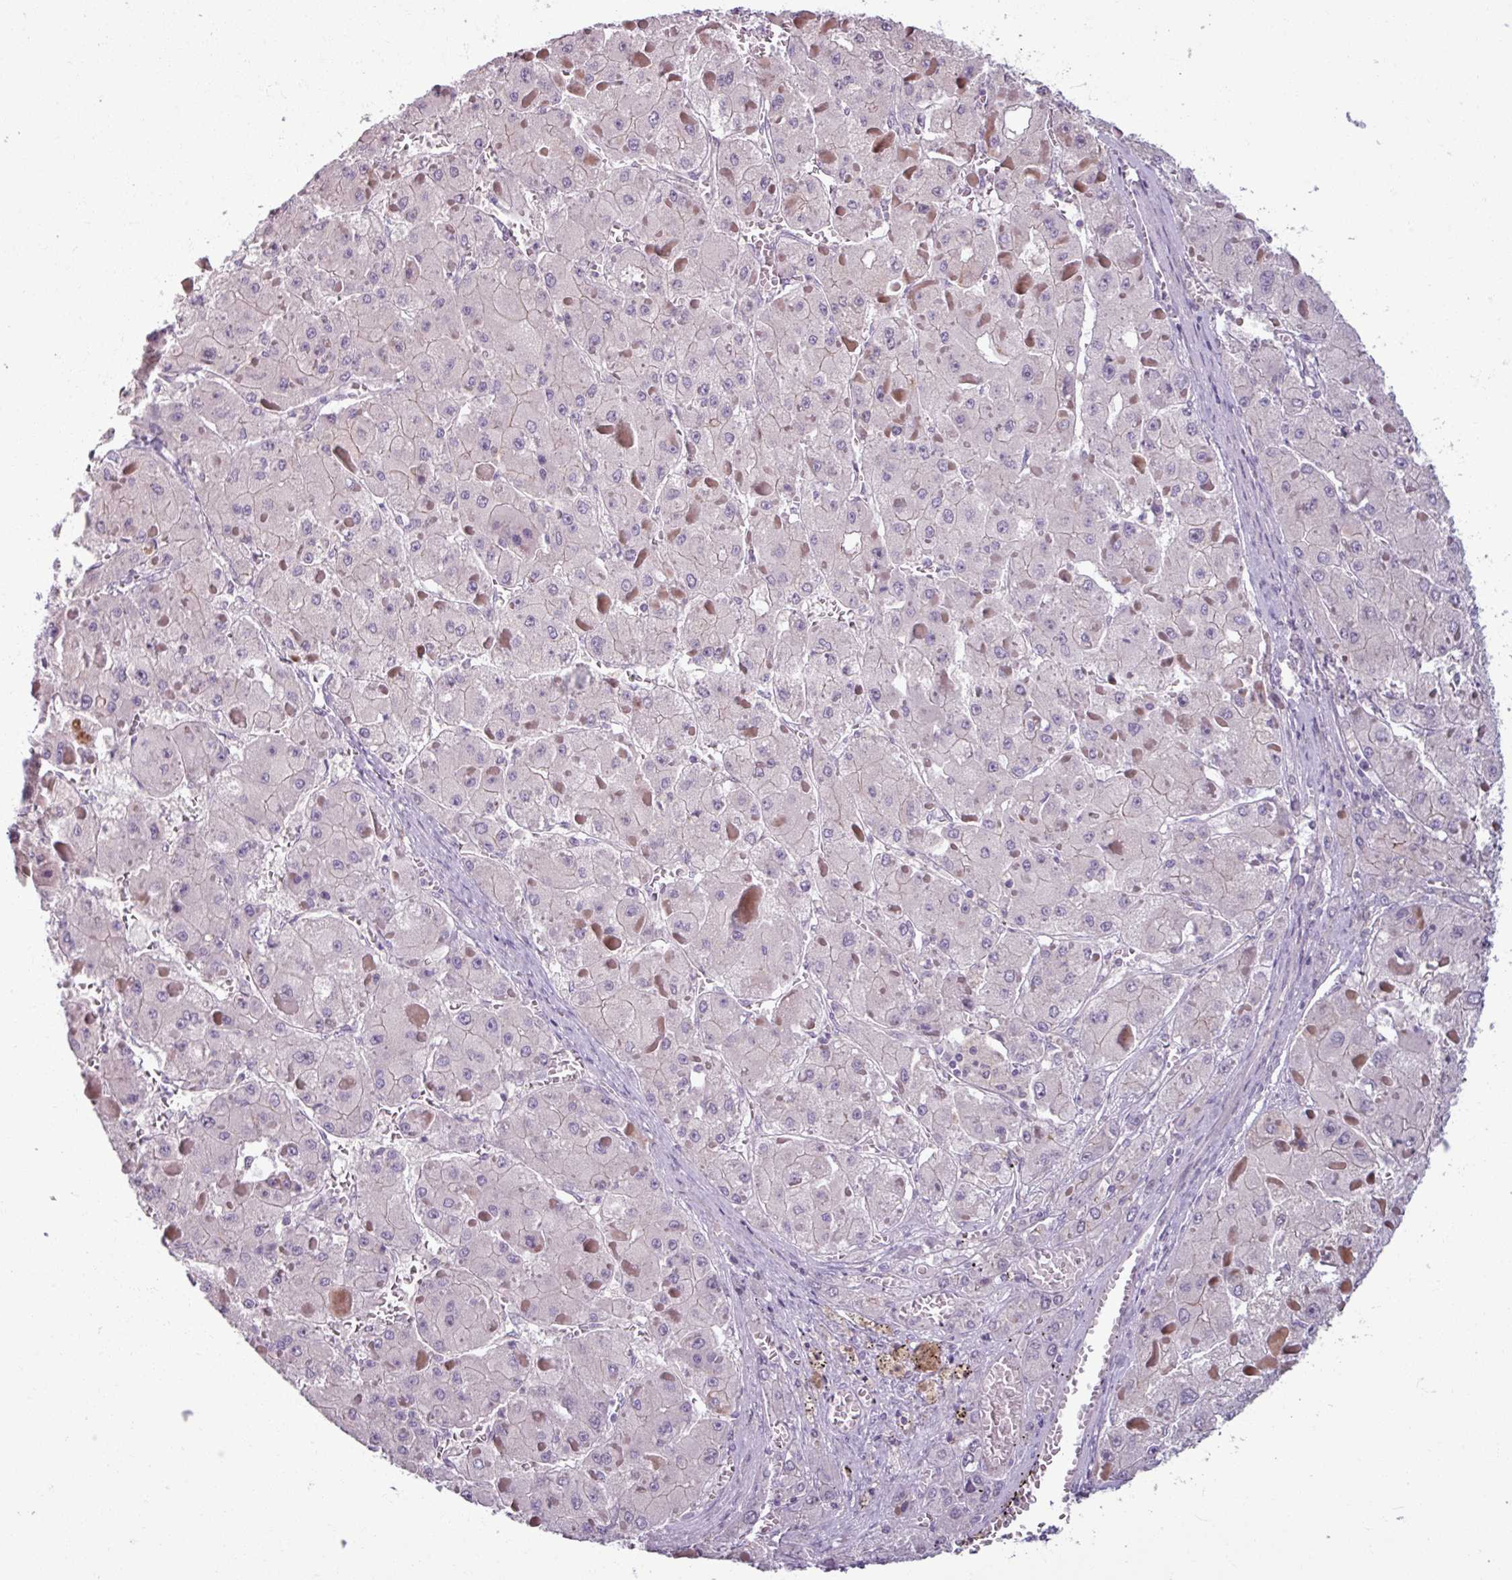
{"staining": {"intensity": "negative", "quantity": "none", "location": "none"}, "tissue": "liver cancer", "cell_type": "Tumor cells", "image_type": "cancer", "snomed": [{"axis": "morphology", "description": "Carcinoma, Hepatocellular, NOS"}, {"axis": "topography", "description": "Liver"}], "caption": "Immunohistochemistry micrograph of liver cancer (hepatocellular carcinoma) stained for a protein (brown), which exhibits no positivity in tumor cells.", "gene": "PNMA6A", "patient": {"sex": "female", "age": 73}}